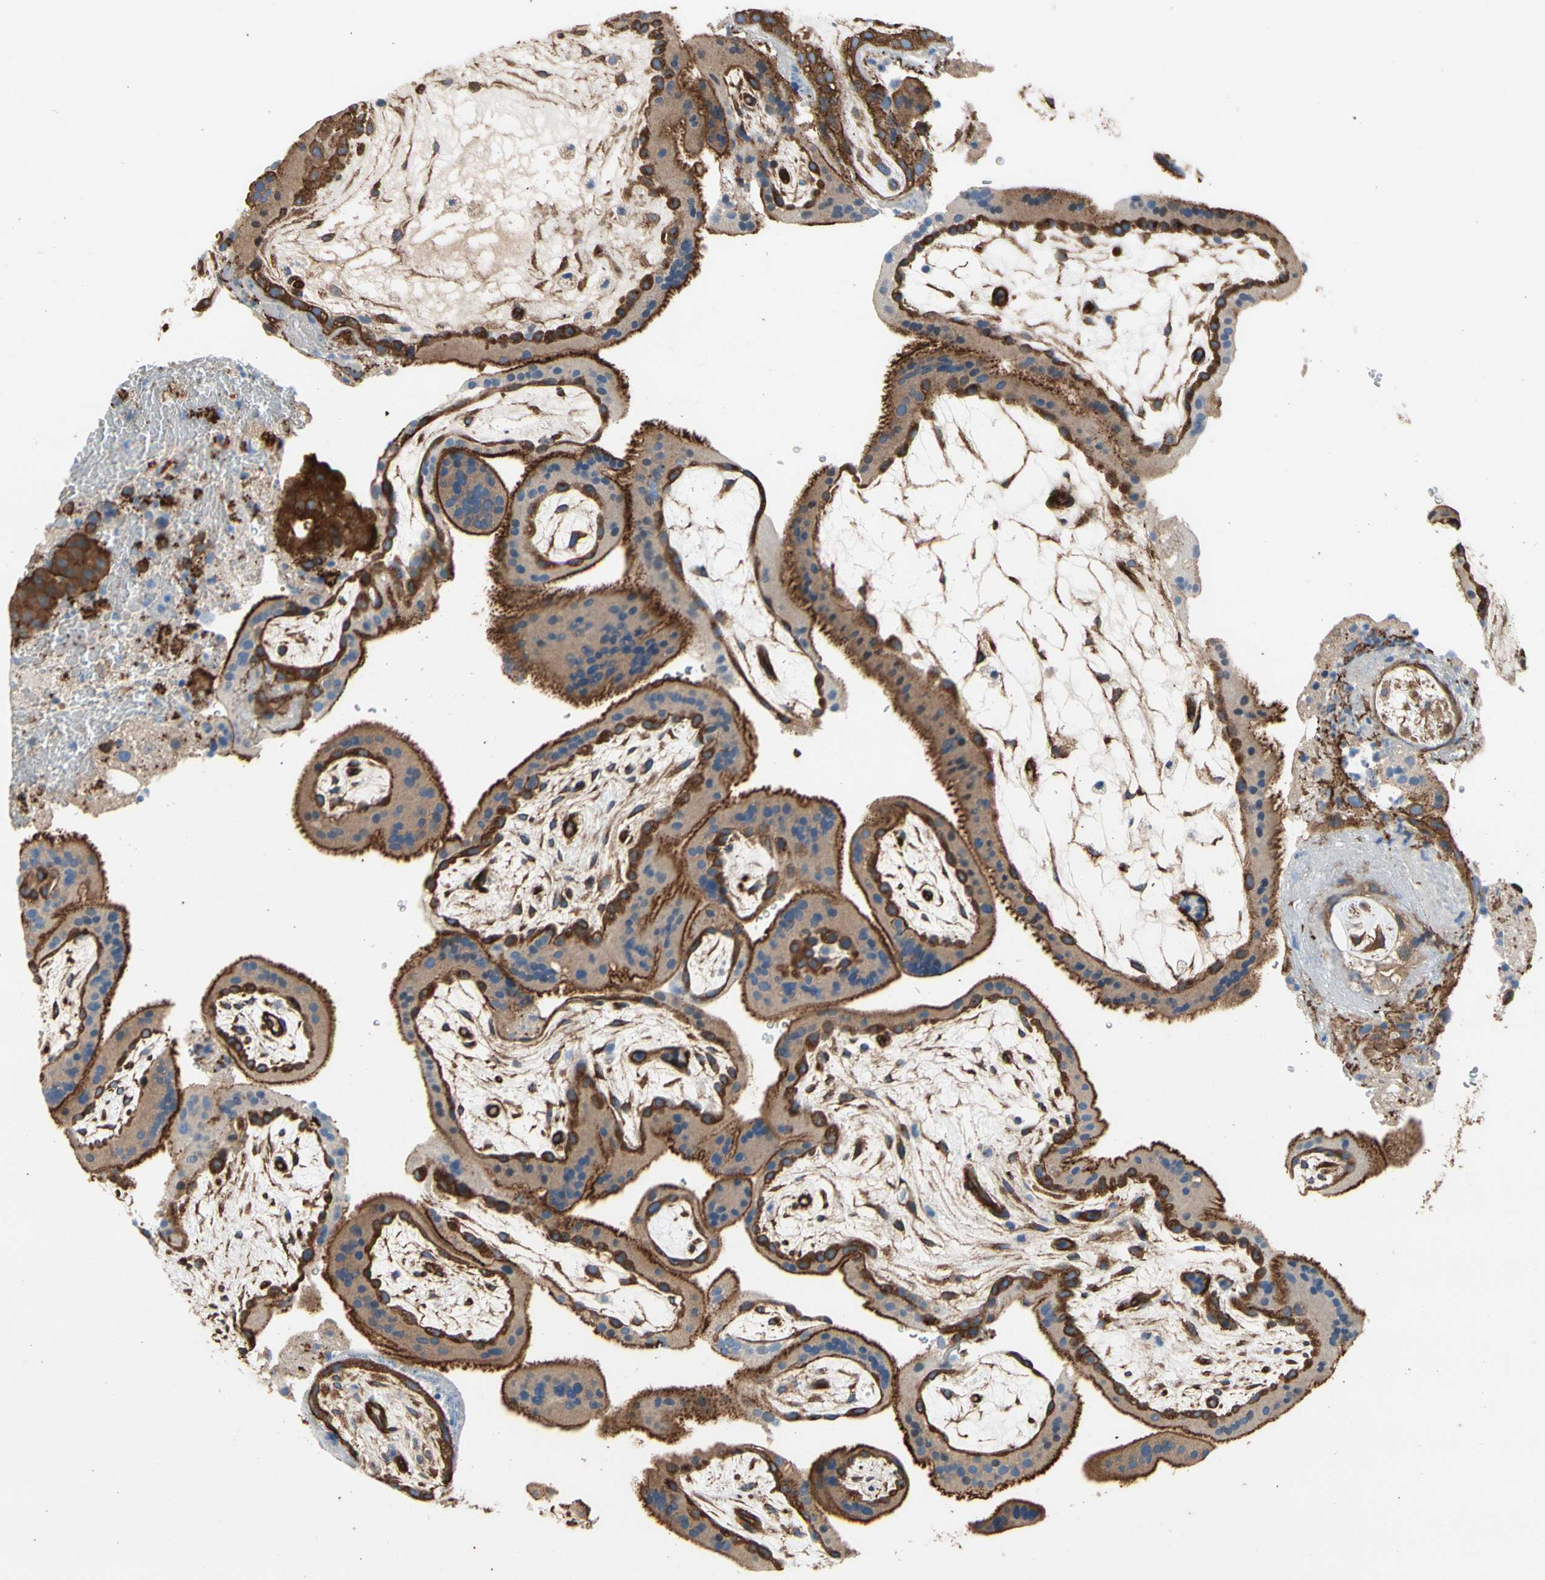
{"staining": {"intensity": "moderate", "quantity": ">75%", "location": "cytoplasmic/membranous"}, "tissue": "placenta", "cell_type": "Trophoblastic cells", "image_type": "normal", "snomed": [{"axis": "morphology", "description": "Normal tissue, NOS"}, {"axis": "topography", "description": "Placenta"}], "caption": "Protein expression analysis of benign placenta shows moderate cytoplasmic/membranous expression in about >75% of trophoblastic cells. The staining was performed using DAB, with brown indicating positive protein expression. Nuclei are stained blue with hematoxylin.", "gene": "CTTNBP2", "patient": {"sex": "female", "age": 19}}